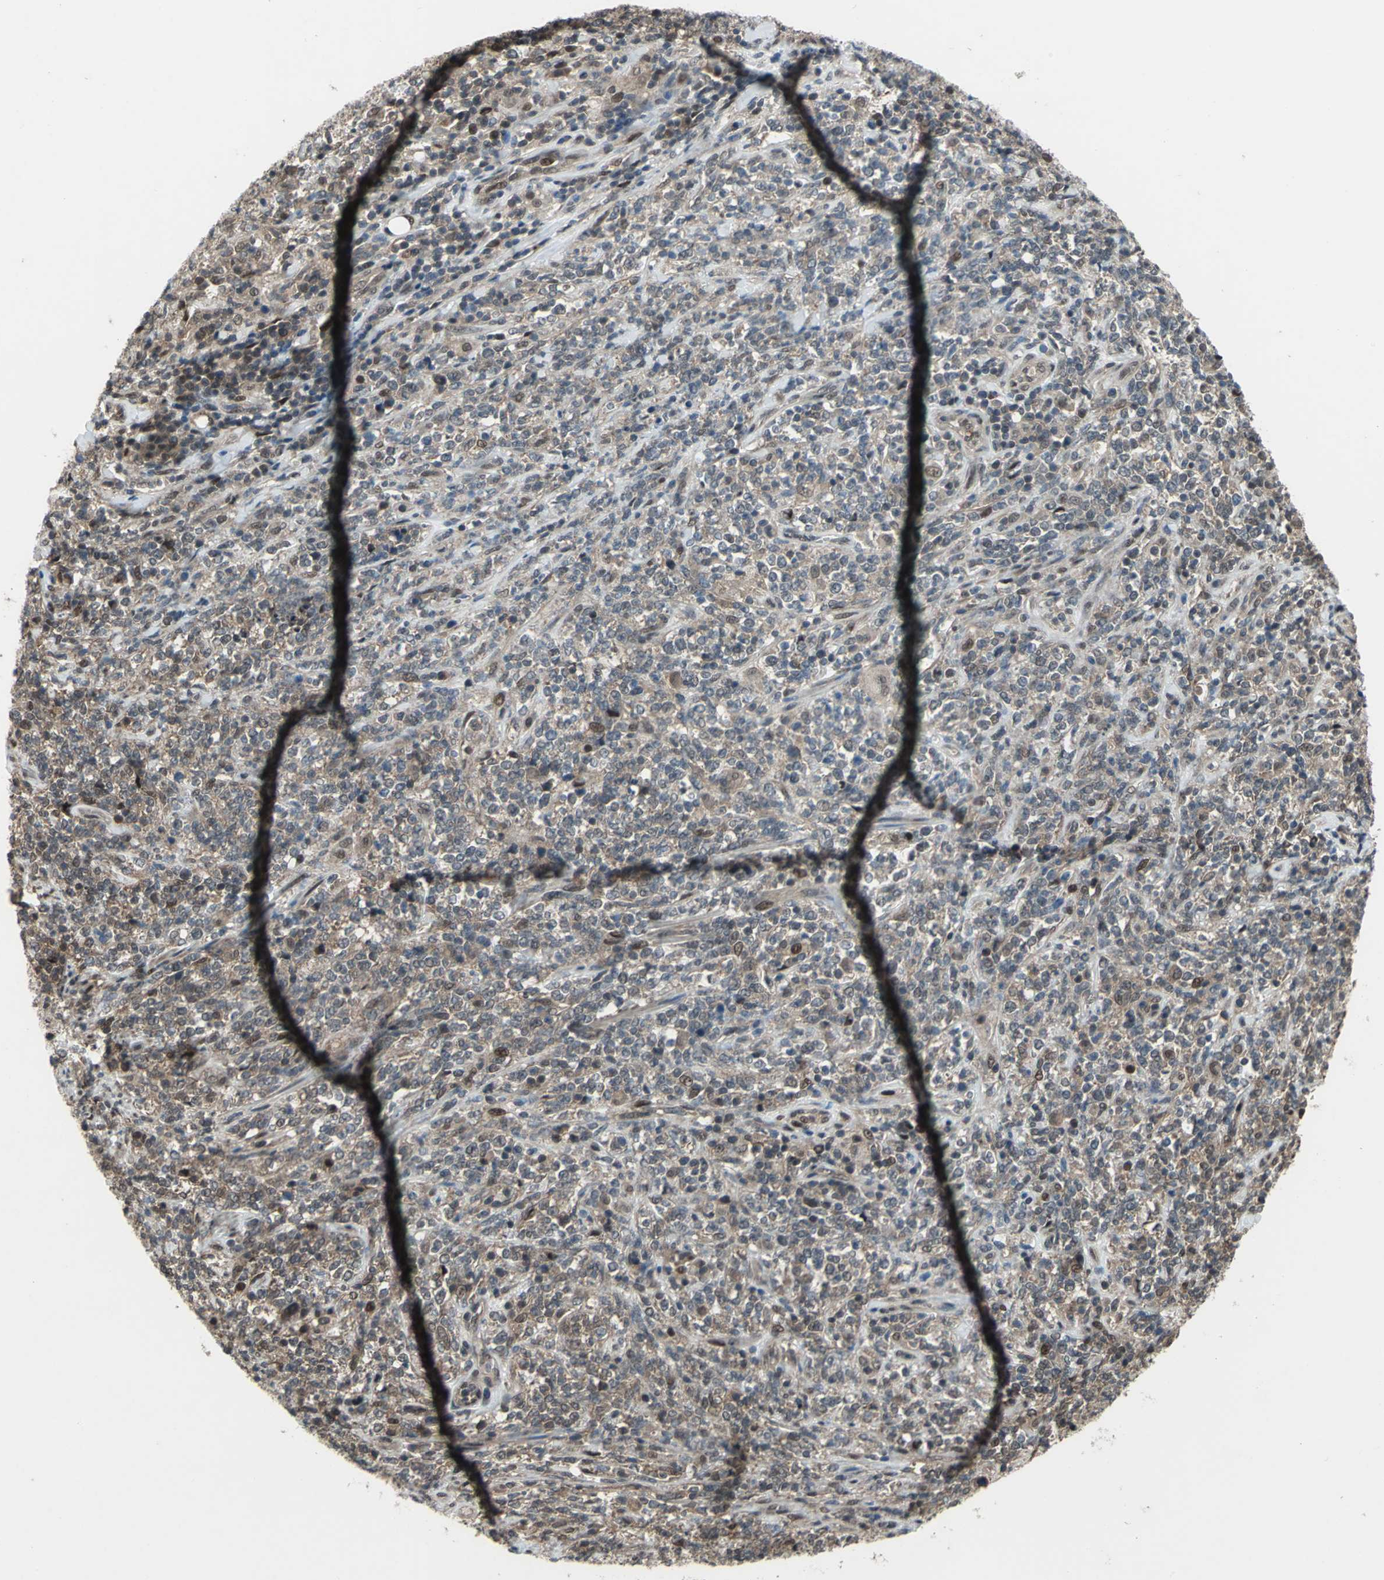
{"staining": {"intensity": "weak", "quantity": ">75%", "location": "cytoplasmic/membranous,nuclear"}, "tissue": "lymphoma", "cell_type": "Tumor cells", "image_type": "cancer", "snomed": [{"axis": "morphology", "description": "Malignant lymphoma, non-Hodgkin's type, High grade"}, {"axis": "topography", "description": "Soft tissue"}], "caption": "Lymphoma stained with DAB immunohistochemistry (IHC) demonstrates low levels of weak cytoplasmic/membranous and nuclear positivity in approximately >75% of tumor cells. (brown staining indicates protein expression, while blue staining denotes nuclei).", "gene": "COPS5", "patient": {"sex": "male", "age": 18}}